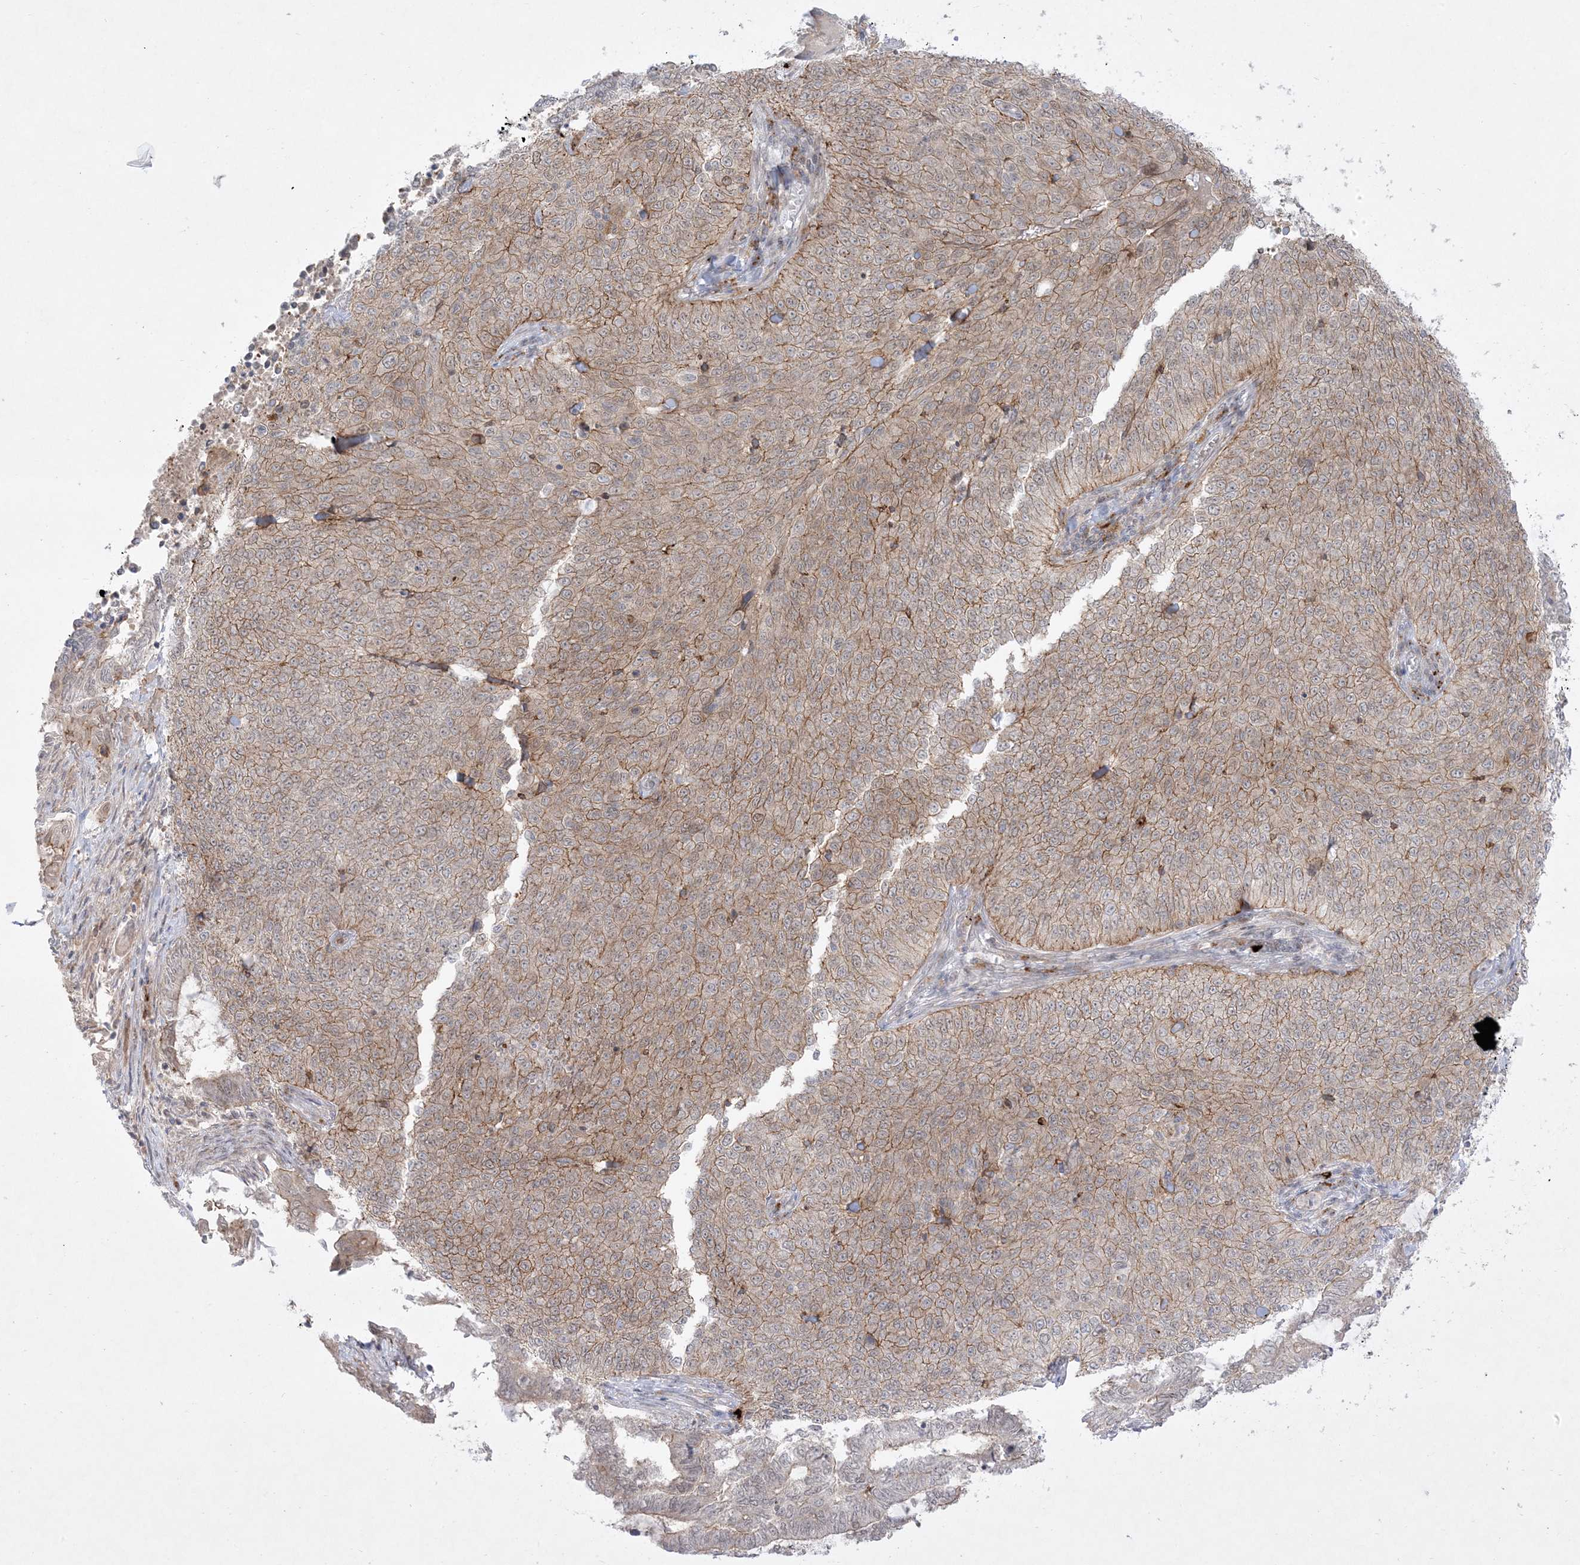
{"staining": {"intensity": "moderate", "quantity": ">75%", "location": "cytoplasmic/membranous"}, "tissue": "cervical cancer", "cell_type": "Tumor cells", "image_type": "cancer", "snomed": [{"axis": "morphology", "description": "Squamous cell carcinoma, NOS"}, {"axis": "topography", "description": "Cervix"}], "caption": "Immunohistochemistry histopathology image of squamous cell carcinoma (cervical) stained for a protein (brown), which displays medium levels of moderate cytoplasmic/membranous expression in about >75% of tumor cells.", "gene": "PTK6", "patient": {"sex": "female", "age": 35}}